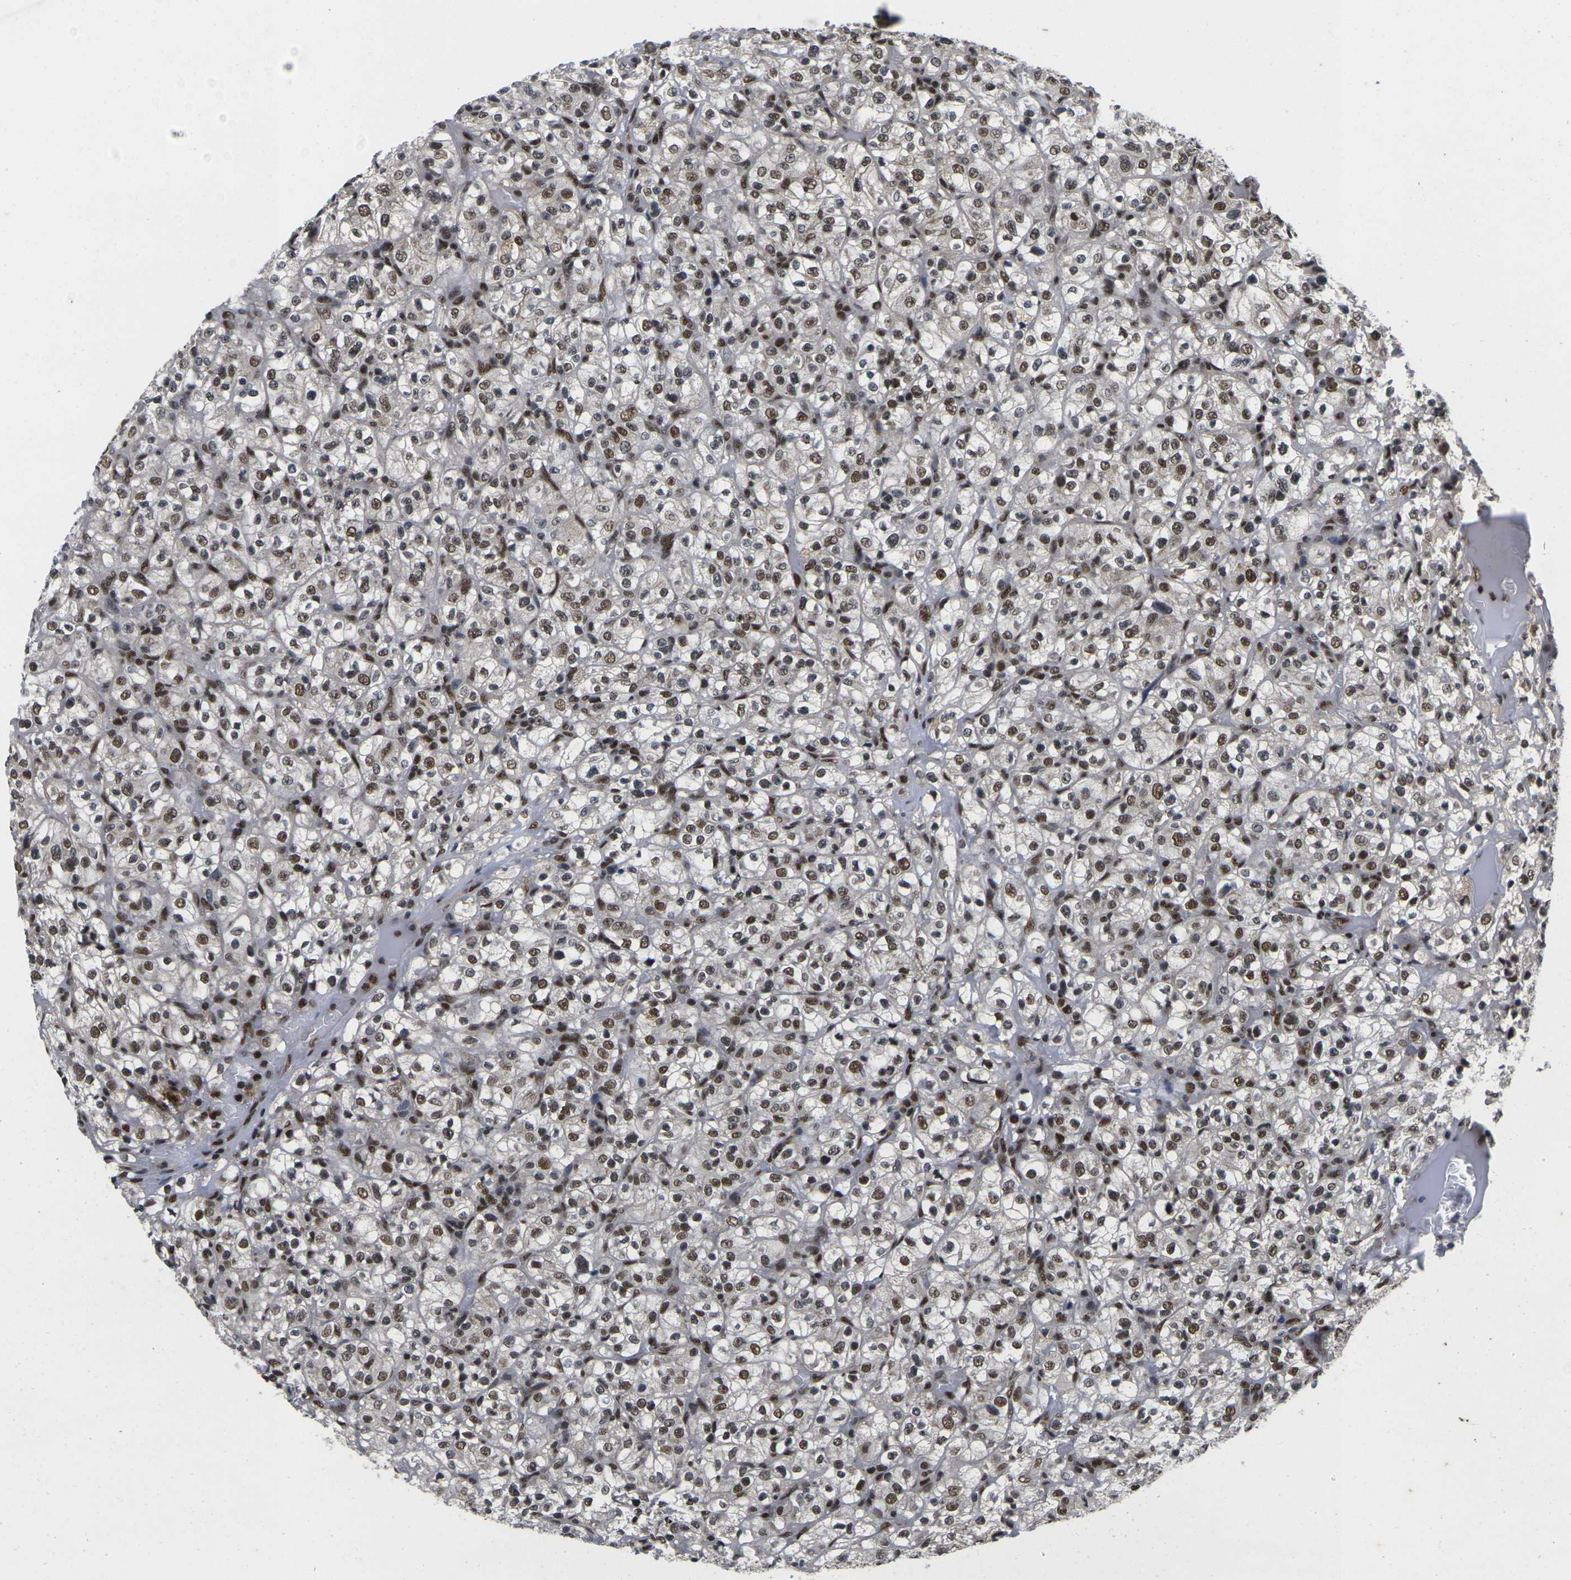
{"staining": {"intensity": "strong", "quantity": ">75%", "location": "nuclear"}, "tissue": "renal cancer", "cell_type": "Tumor cells", "image_type": "cancer", "snomed": [{"axis": "morphology", "description": "Normal tissue, NOS"}, {"axis": "morphology", "description": "Adenocarcinoma, NOS"}, {"axis": "topography", "description": "Kidney"}], "caption": "IHC micrograph of renal cancer stained for a protein (brown), which demonstrates high levels of strong nuclear staining in about >75% of tumor cells.", "gene": "GTF2E1", "patient": {"sex": "female", "age": 72}}